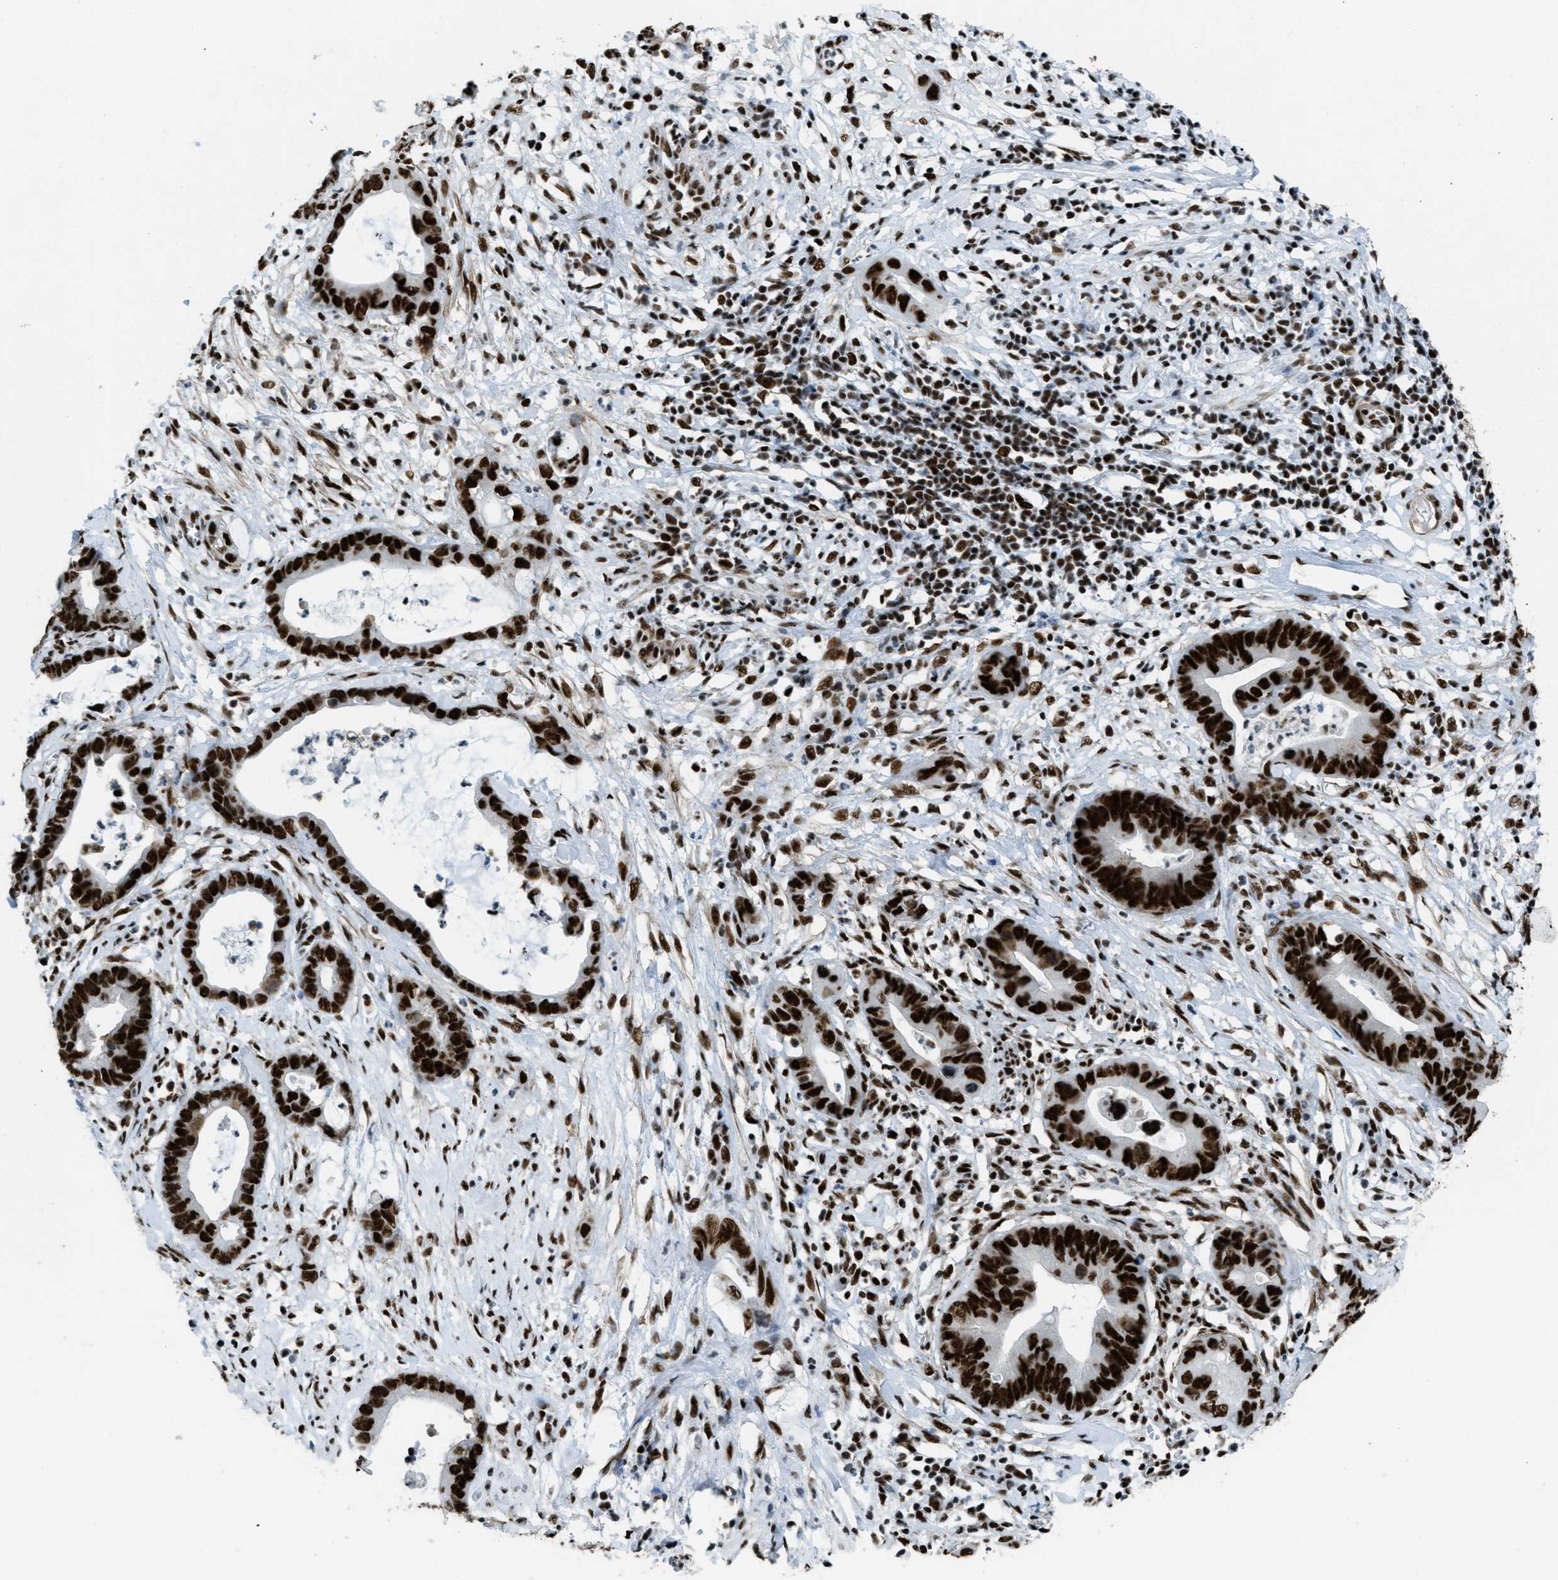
{"staining": {"intensity": "strong", "quantity": ">75%", "location": "nuclear"}, "tissue": "cervical cancer", "cell_type": "Tumor cells", "image_type": "cancer", "snomed": [{"axis": "morphology", "description": "Adenocarcinoma, NOS"}, {"axis": "topography", "description": "Cervix"}], "caption": "Strong nuclear expression is identified in about >75% of tumor cells in cervical adenocarcinoma.", "gene": "ZNF207", "patient": {"sex": "female", "age": 44}}